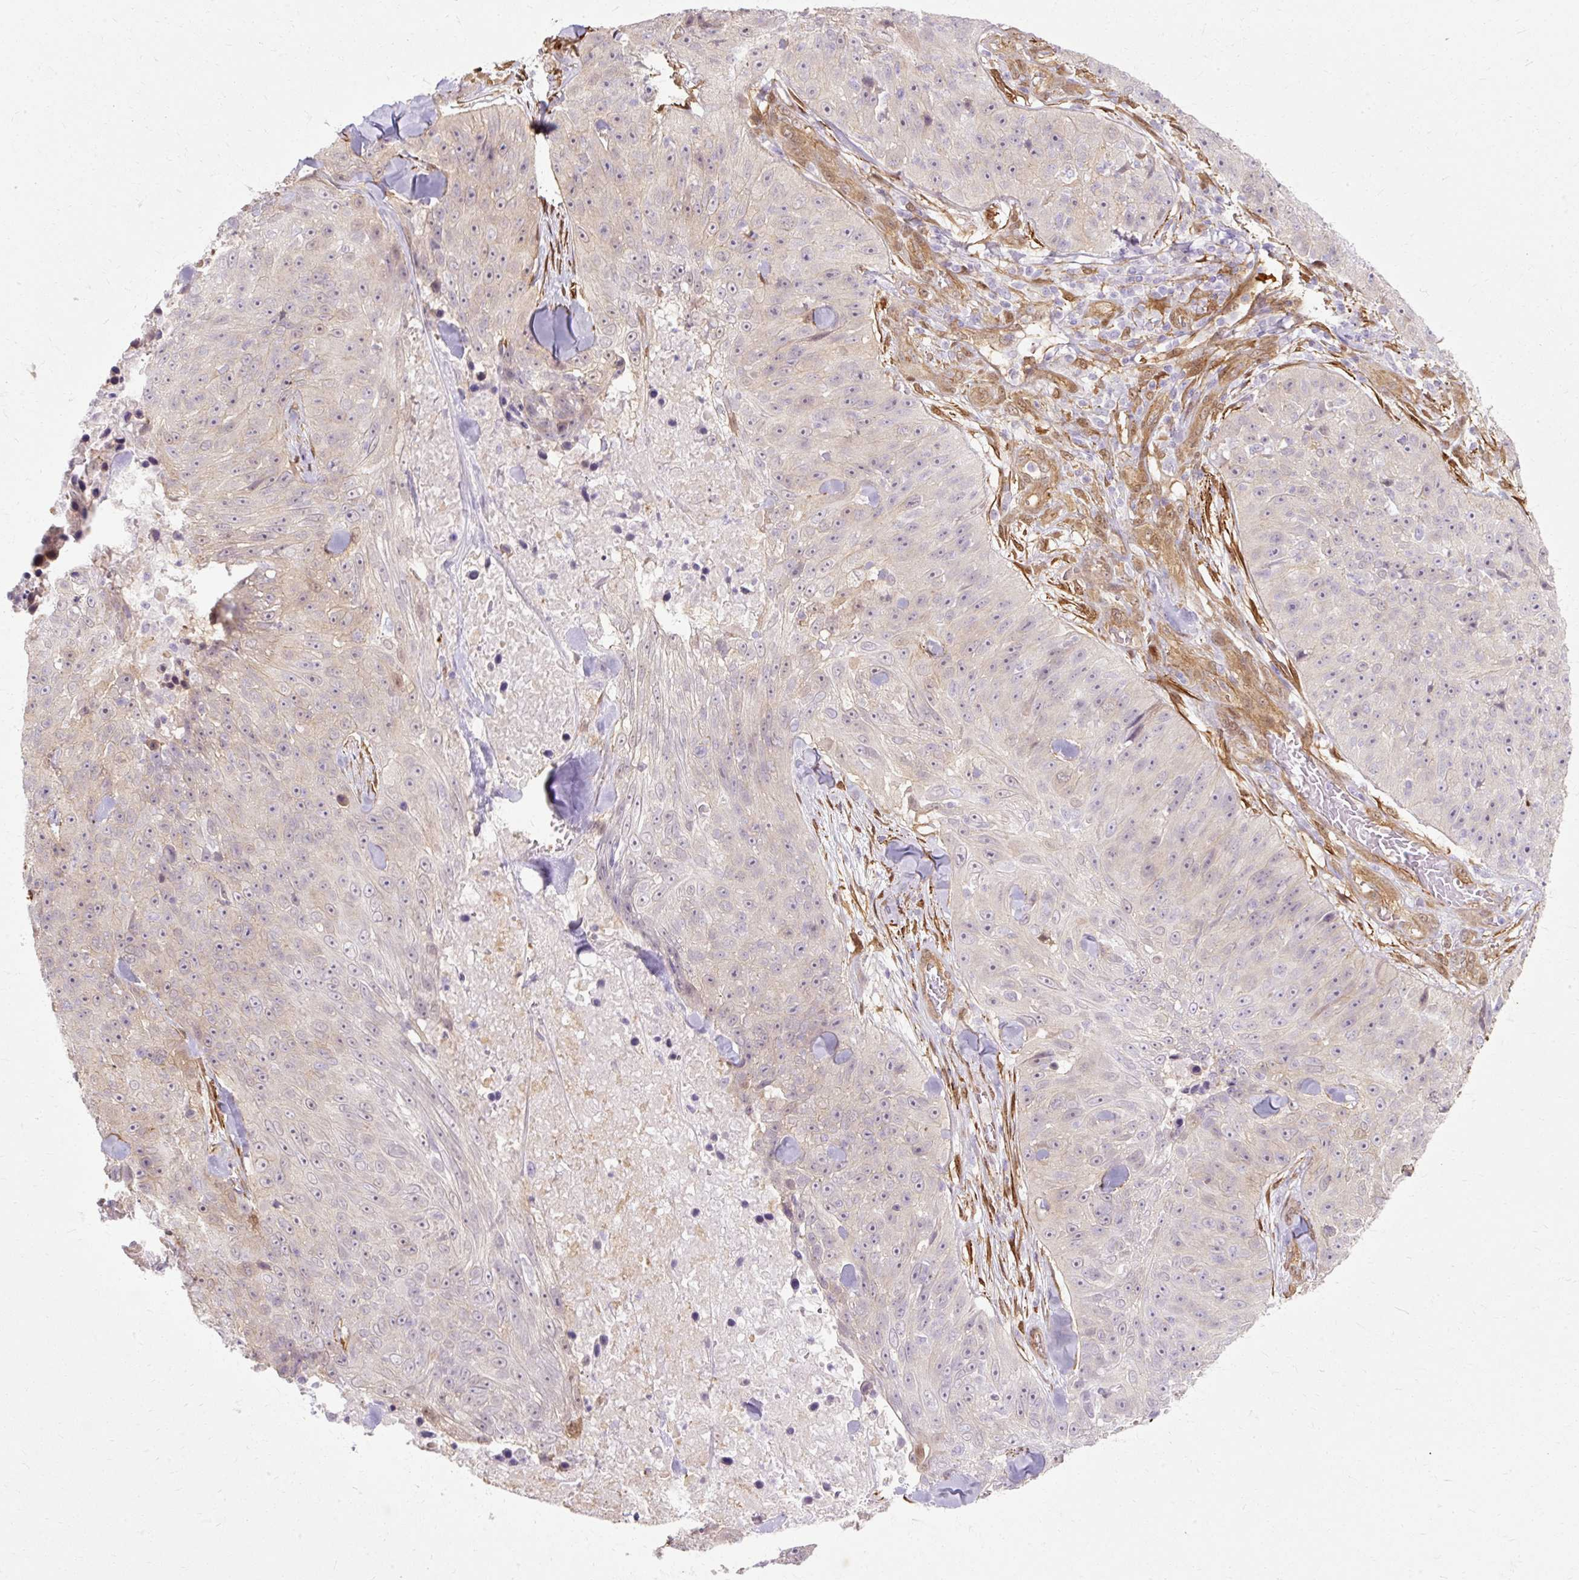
{"staining": {"intensity": "weak", "quantity": "<25%", "location": "cytoplasmic/membranous"}, "tissue": "skin cancer", "cell_type": "Tumor cells", "image_type": "cancer", "snomed": [{"axis": "morphology", "description": "Squamous cell carcinoma, NOS"}, {"axis": "topography", "description": "Skin"}], "caption": "This histopathology image is of skin squamous cell carcinoma stained with immunohistochemistry (IHC) to label a protein in brown with the nuclei are counter-stained blue. There is no positivity in tumor cells.", "gene": "CNN3", "patient": {"sex": "female", "age": 87}}